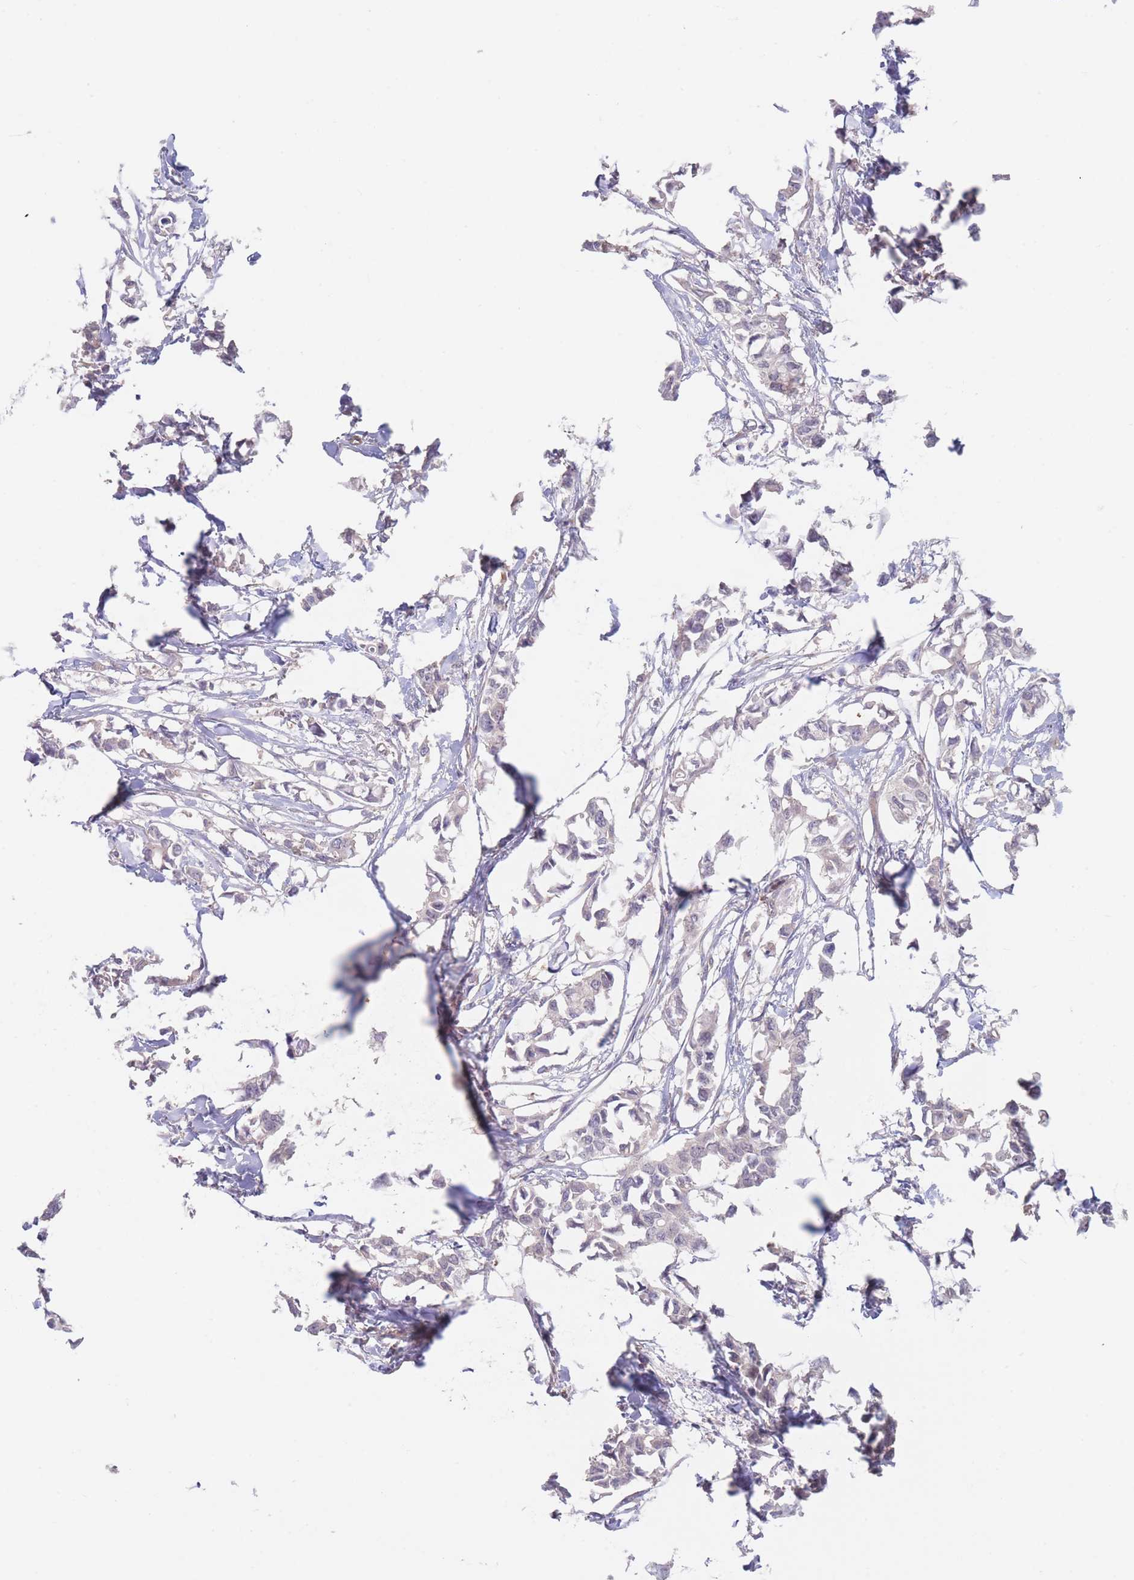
{"staining": {"intensity": "negative", "quantity": "none", "location": "none"}, "tissue": "breast cancer", "cell_type": "Tumor cells", "image_type": "cancer", "snomed": [{"axis": "morphology", "description": "Duct carcinoma"}, {"axis": "topography", "description": "Breast"}], "caption": "This is a image of IHC staining of breast cancer, which shows no positivity in tumor cells. The staining is performed using DAB (3,3'-diaminobenzidine) brown chromogen with nuclei counter-stained in using hematoxylin.", "gene": "ZNF281", "patient": {"sex": "female", "age": 41}}